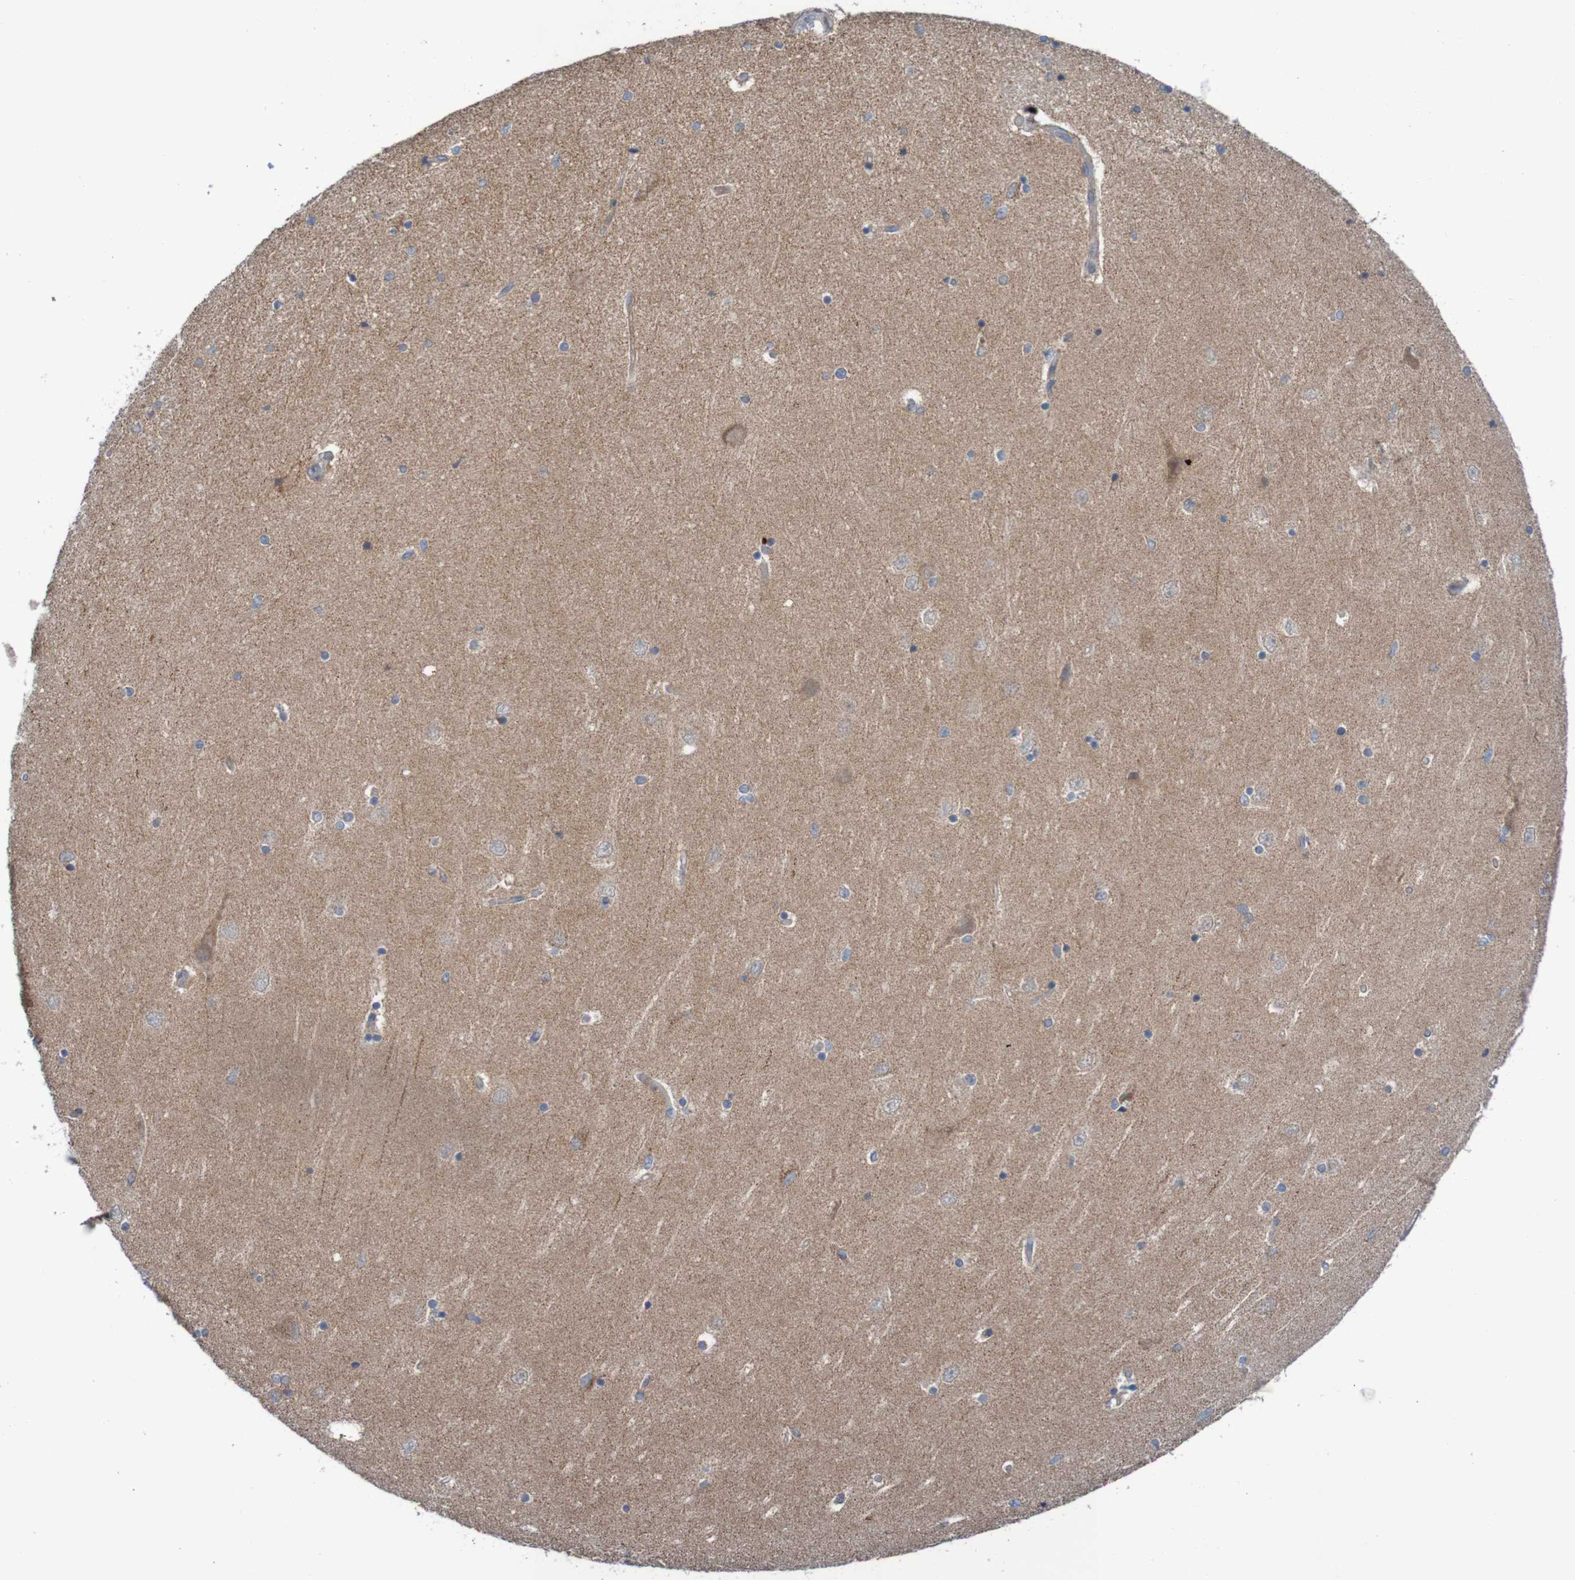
{"staining": {"intensity": "negative", "quantity": "none", "location": "none"}, "tissue": "hippocampus", "cell_type": "Glial cells", "image_type": "normal", "snomed": [{"axis": "morphology", "description": "Normal tissue, NOS"}, {"axis": "topography", "description": "Hippocampus"}], "caption": "A high-resolution micrograph shows immunohistochemistry staining of unremarkable hippocampus, which reveals no significant expression in glial cells.", "gene": "PARP4", "patient": {"sex": "female", "age": 54}}